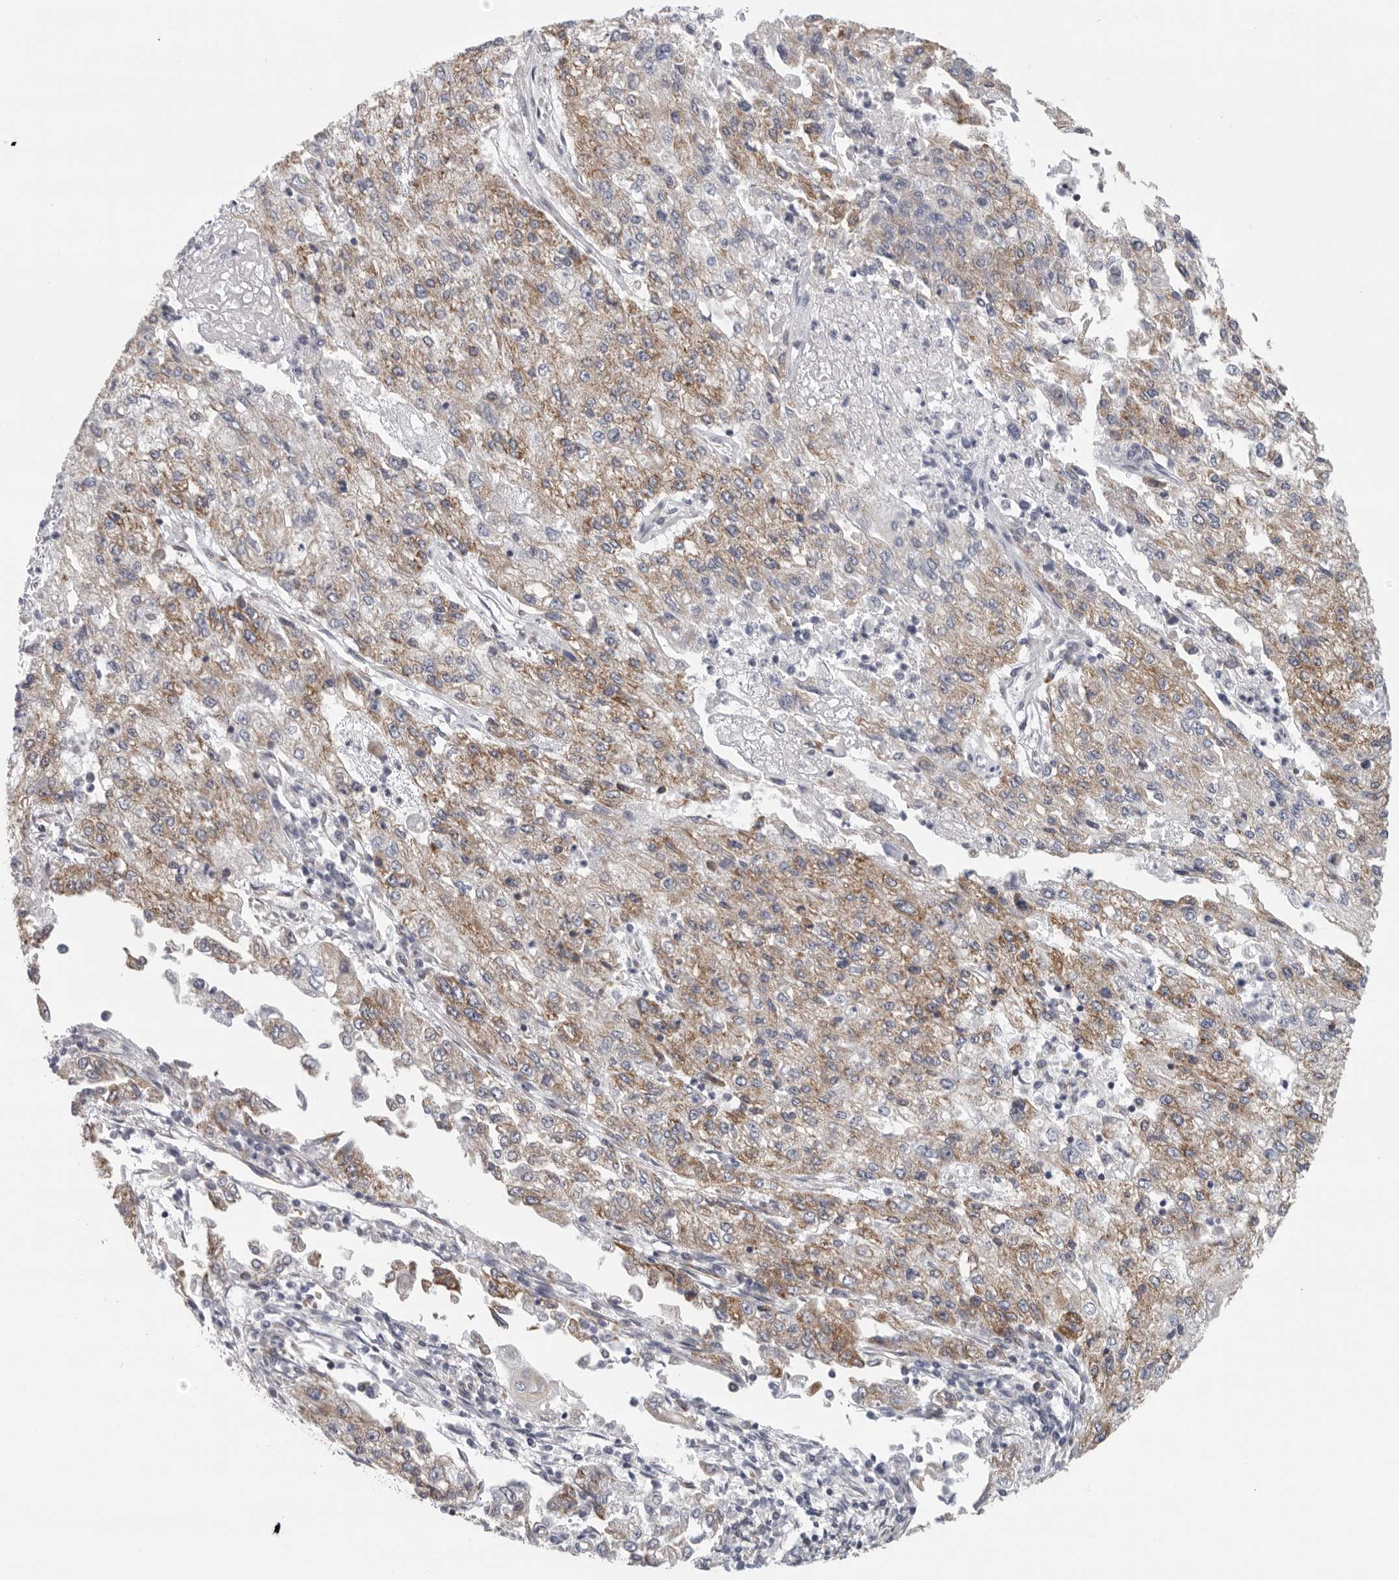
{"staining": {"intensity": "weak", "quantity": ">75%", "location": "cytoplasmic/membranous"}, "tissue": "endometrial cancer", "cell_type": "Tumor cells", "image_type": "cancer", "snomed": [{"axis": "morphology", "description": "Adenocarcinoma, NOS"}, {"axis": "topography", "description": "Endometrium"}], "caption": "Protein expression analysis of endometrial cancer (adenocarcinoma) reveals weak cytoplasmic/membranous positivity in about >75% of tumor cells.", "gene": "FKBP8", "patient": {"sex": "female", "age": 49}}